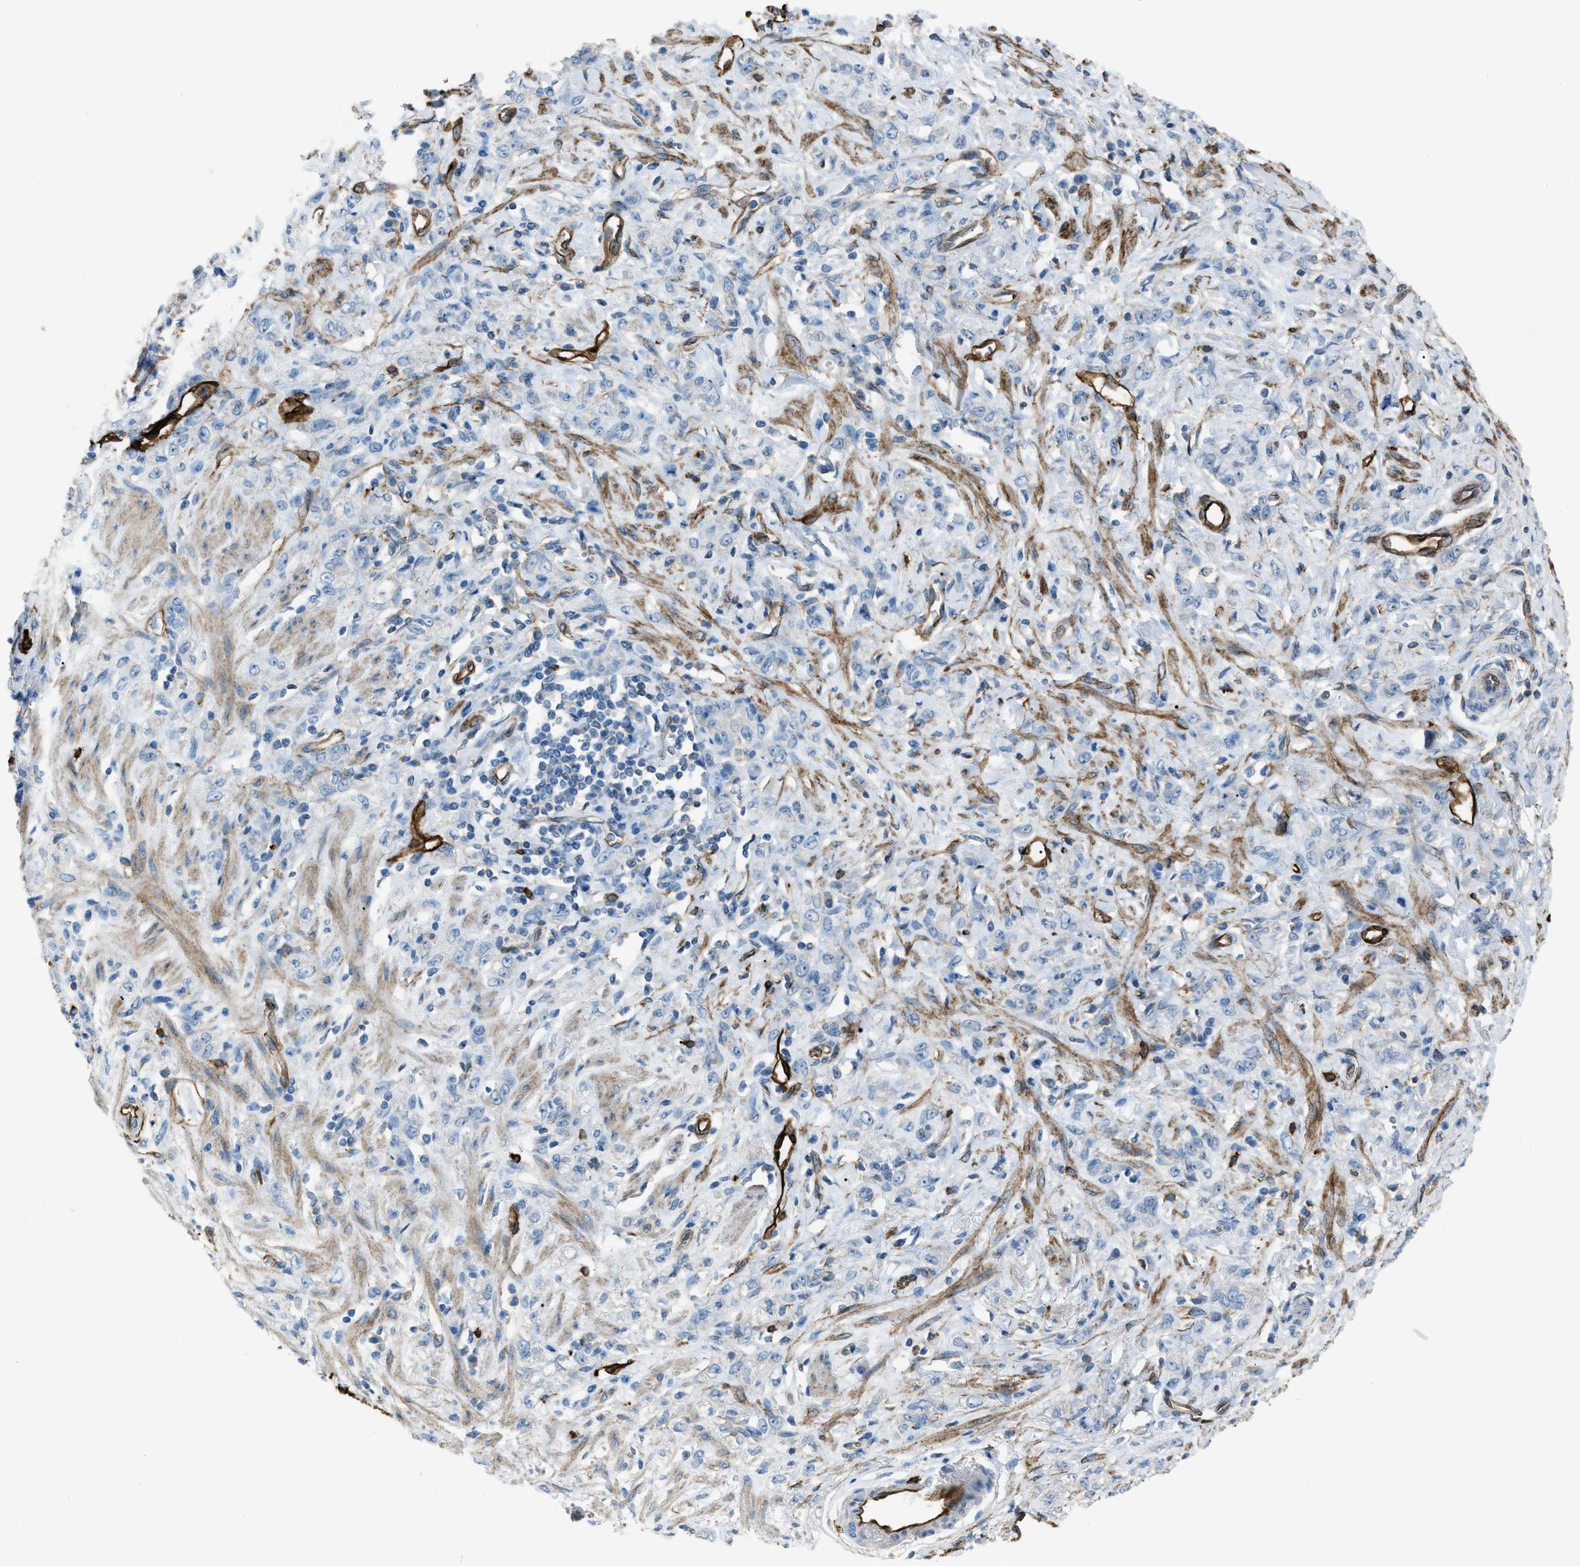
{"staining": {"intensity": "negative", "quantity": "none", "location": "none"}, "tissue": "stomach cancer", "cell_type": "Tumor cells", "image_type": "cancer", "snomed": [{"axis": "morphology", "description": "Normal tissue, NOS"}, {"axis": "morphology", "description": "Adenocarcinoma, NOS"}, {"axis": "topography", "description": "Stomach"}], "caption": "This is a image of IHC staining of adenocarcinoma (stomach), which shows no staining in tumor cells.", "gene": "SLC22A15", "patient": {"sex": "male", "age": 82}}